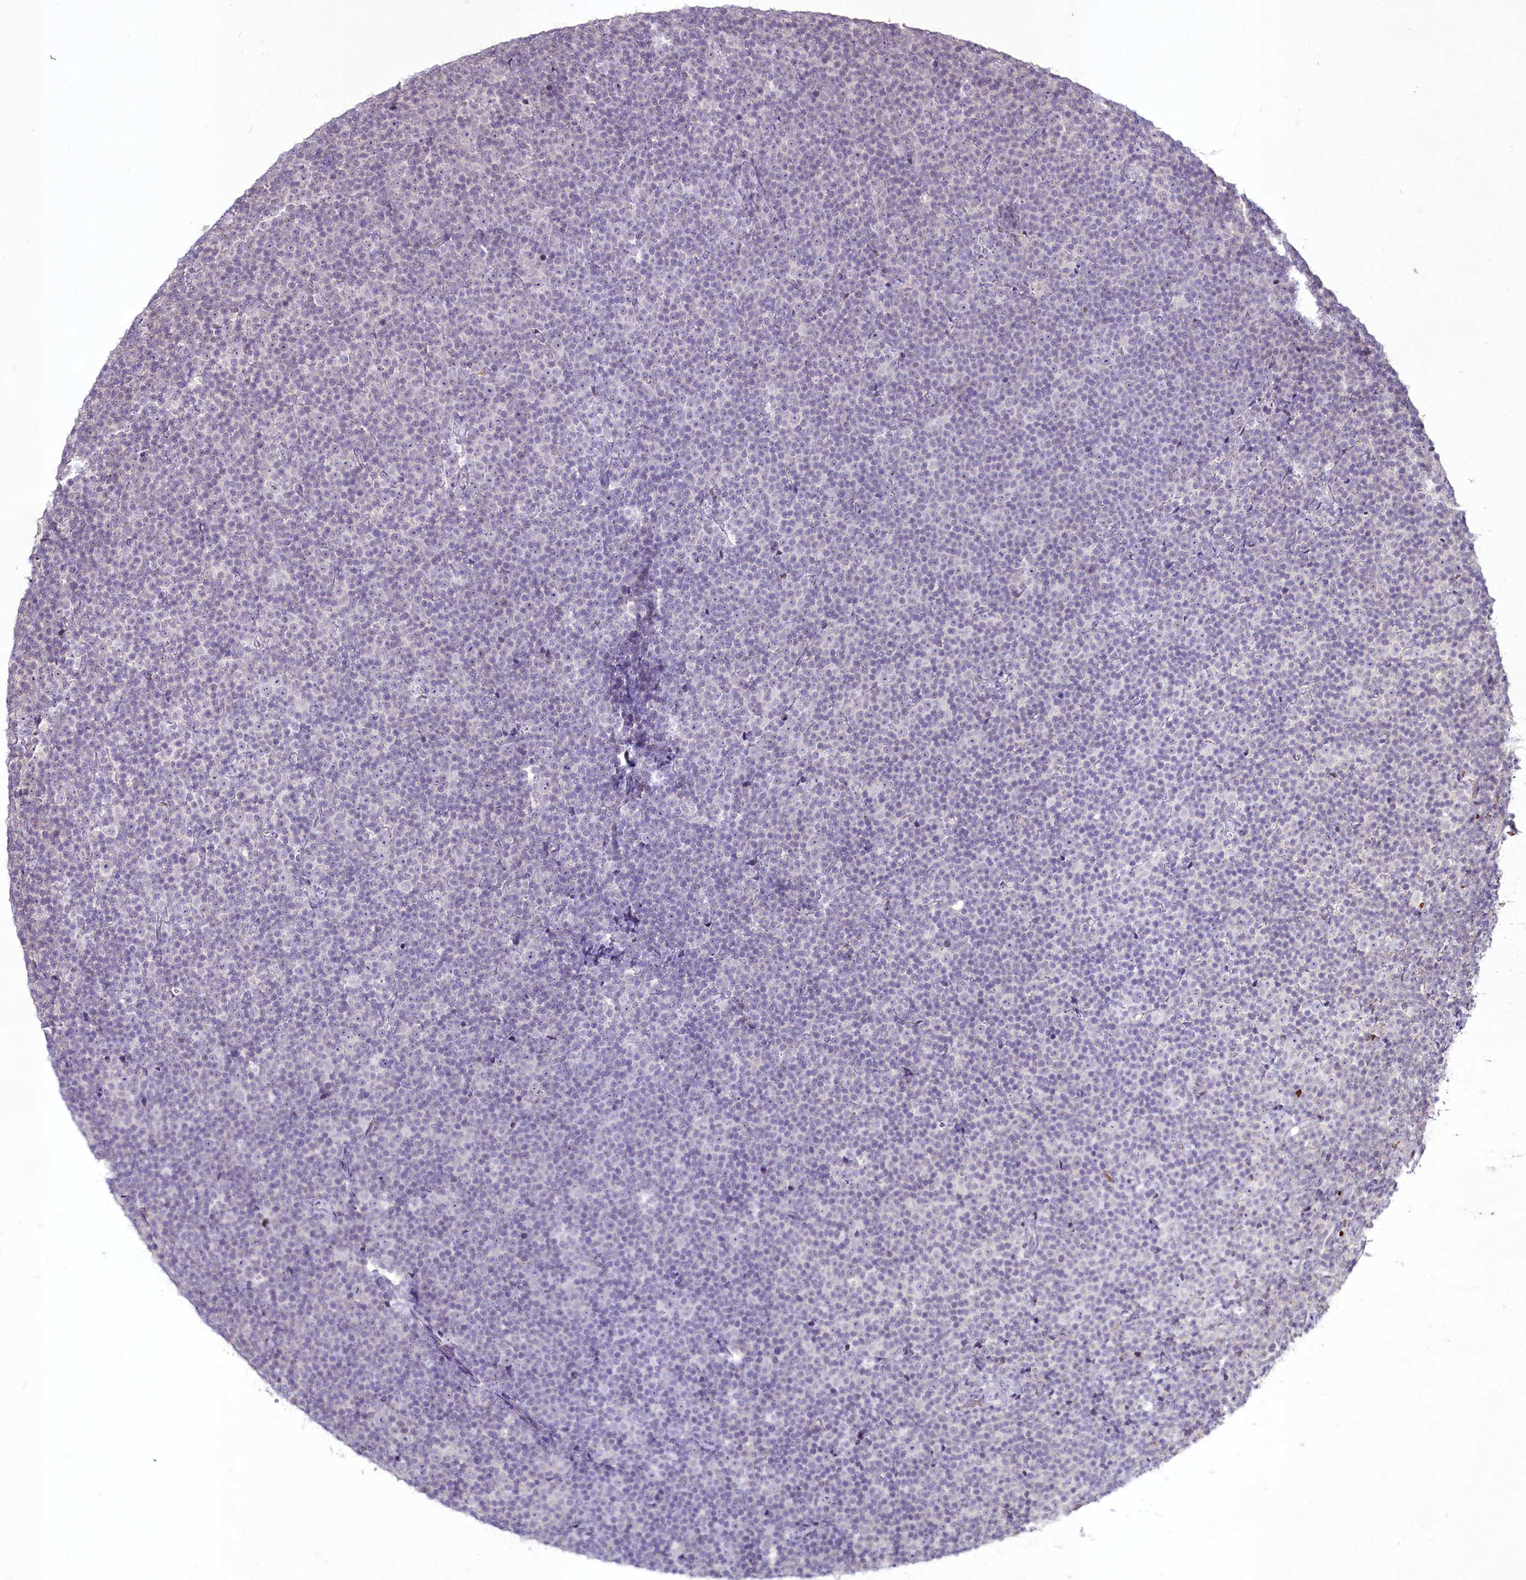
{"staining": {"intensity": "negative", "quantity": "none", "location": "none"}, "tissue": "lymphoma", "cell_type": "Tumor cells", "image_type": "cancer", "snomed": [{"axis": "morphology", "description": "Malignant lymphoma, non-Hodgkin's type, Low grade"}, {"axis": "topography", "description": "Lymph node"}], "caption": "Histopathology image shows no protein expression in tumor cells of lymphoma tissue.", "gene": "SUSD3", "patient": {"sex": "female", "age": 67}}